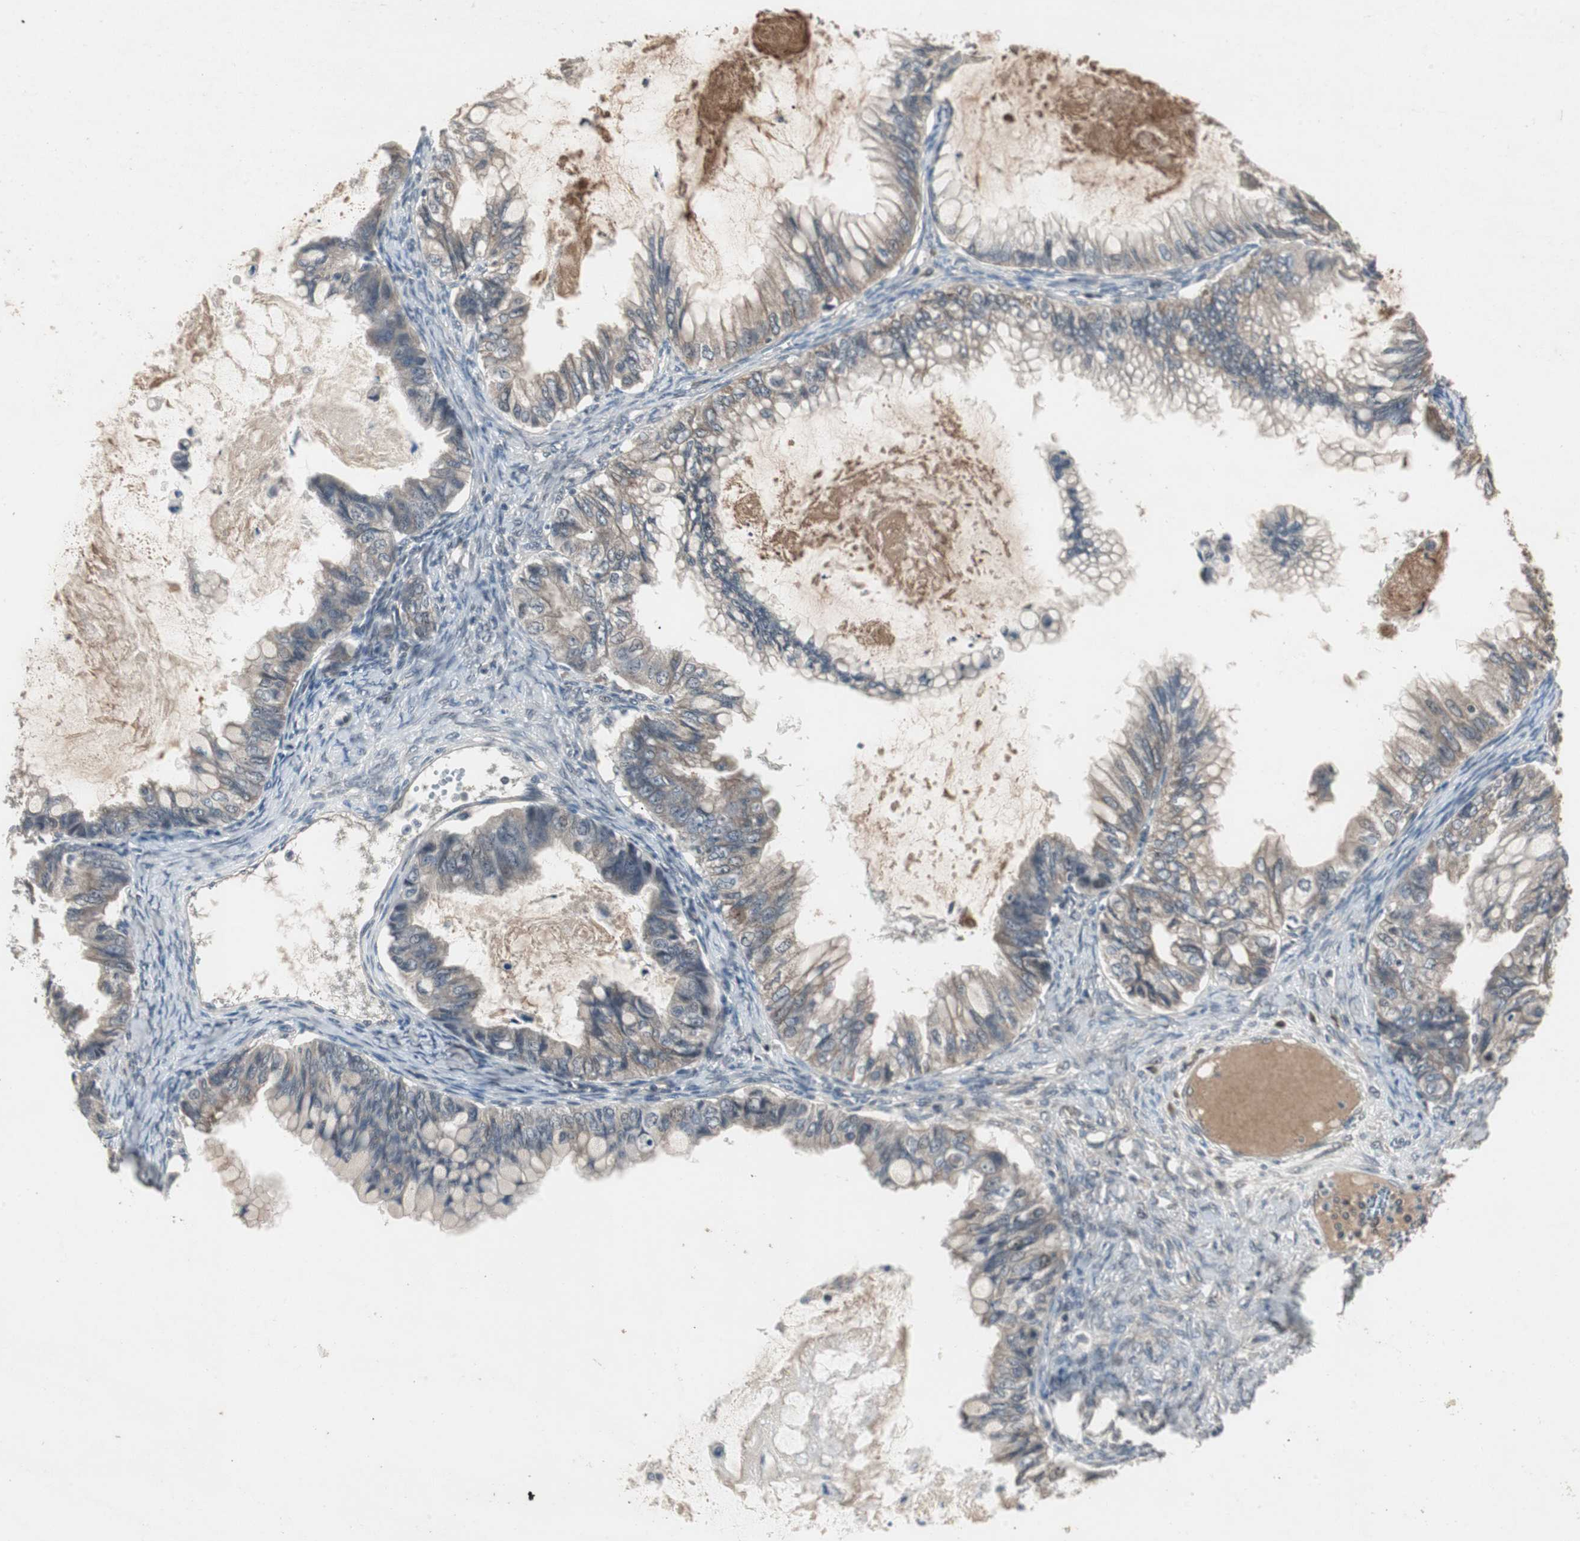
{"staining": {"intensity": "moderate", "quantity": ">75%", "location": "cytoplasmic/membranous"}, "tissue": "ovarian cancer", "cell_type": "Tumor cells", "image_type": "cancer", "snomed": [{"axis": "morphology", "description": "Cystadenocarcinoma, mucinous, NOS"}, {"axis": "topography", "description": "Ovary"}], "caption": "Ovarian cancer (mucinous cystadenocarcinoma) tissue exhibits moderate cytoplasmic/membranous positivity in about >75% of tumor cells", "gene": "ZMPSTE24", "patient": {"sex": "female", "age": 80}}